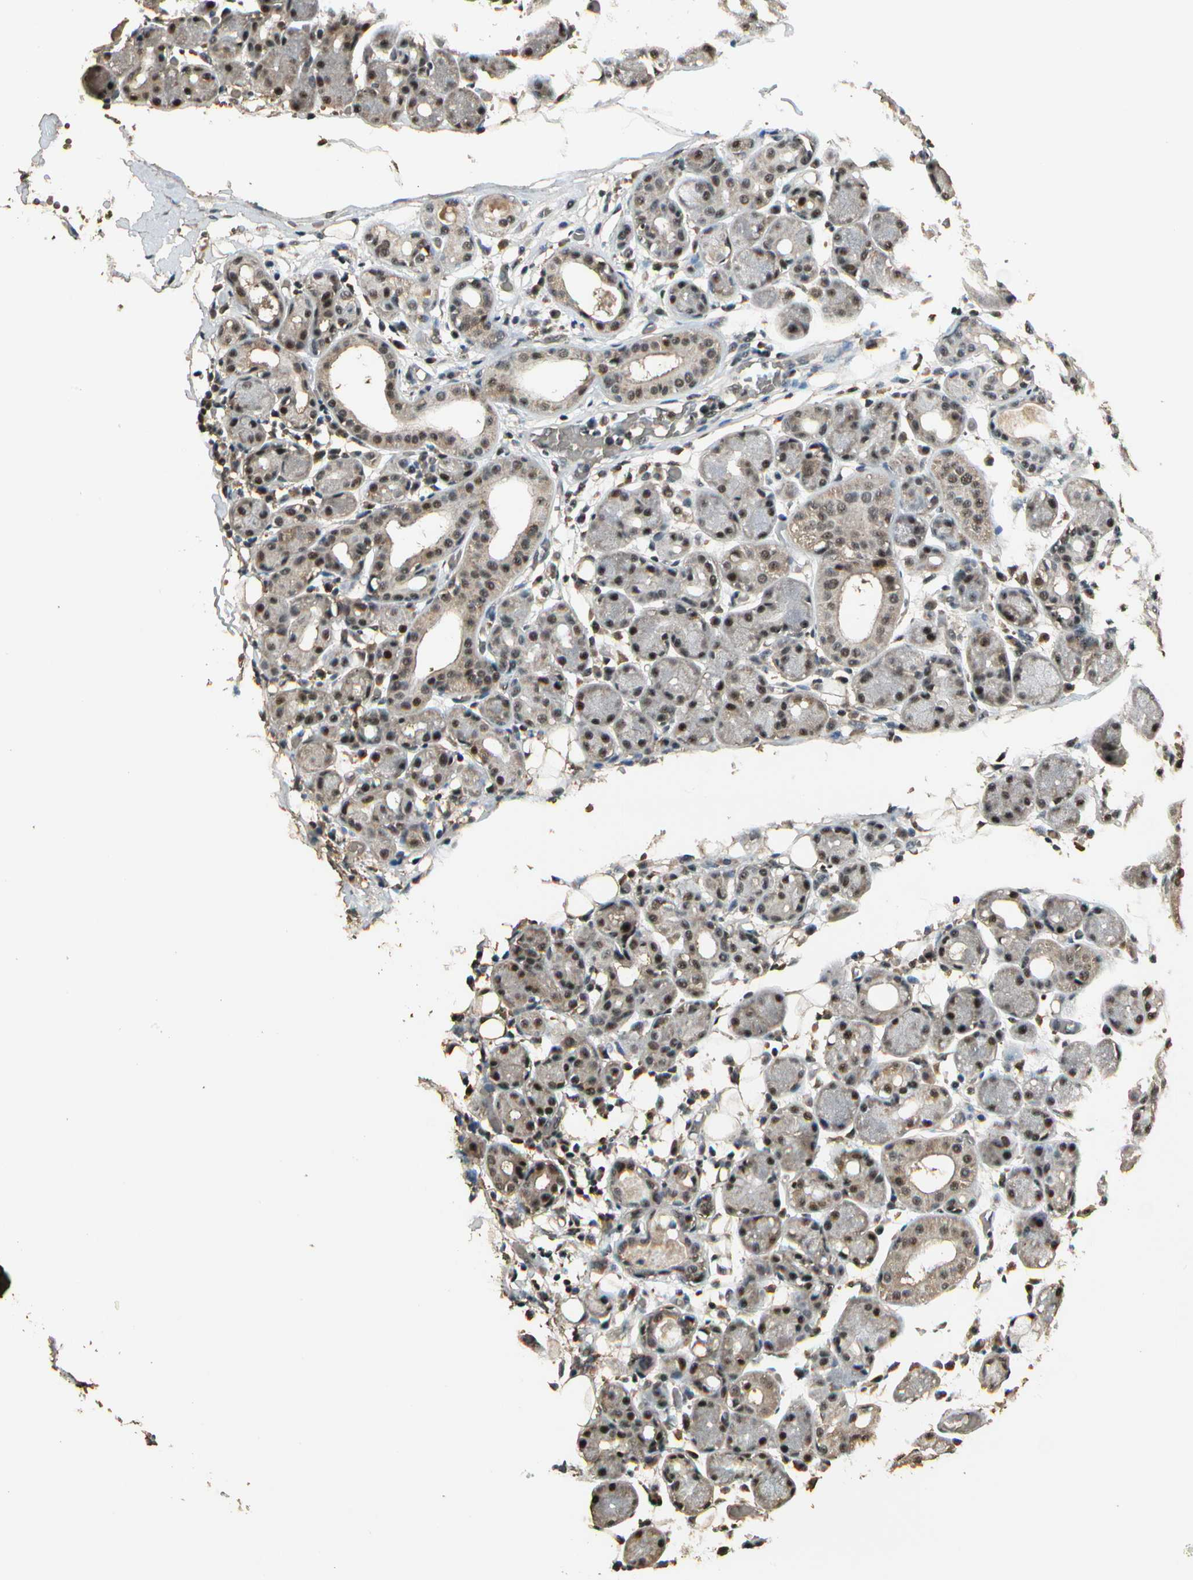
{"staining": {"intensity": "moderate", "quantity": ">75%", "location": "cytoplasmic/membranous,nuclear"}, "tissue": "salivary gland", "cell_type": "Glandular cells", "image_type": "normal", "snomed": [{"axis": "morphology", "description": "Normal tissue, NOS"}, {"axis": "topography", "description": "Salivary gland"}, {"axis": "topography", "description": "Peripheral nerve tissue"}], "caption": "This histopathology image reveals immunohistochemistry (IHC) staining of benign human salivary gland, with medium moderate cytoplasmic/membranous,nuclear expression in about >75% of glandular cells.", "gene": "RBM25", "patient": {"sex": "male", "age": 62}}